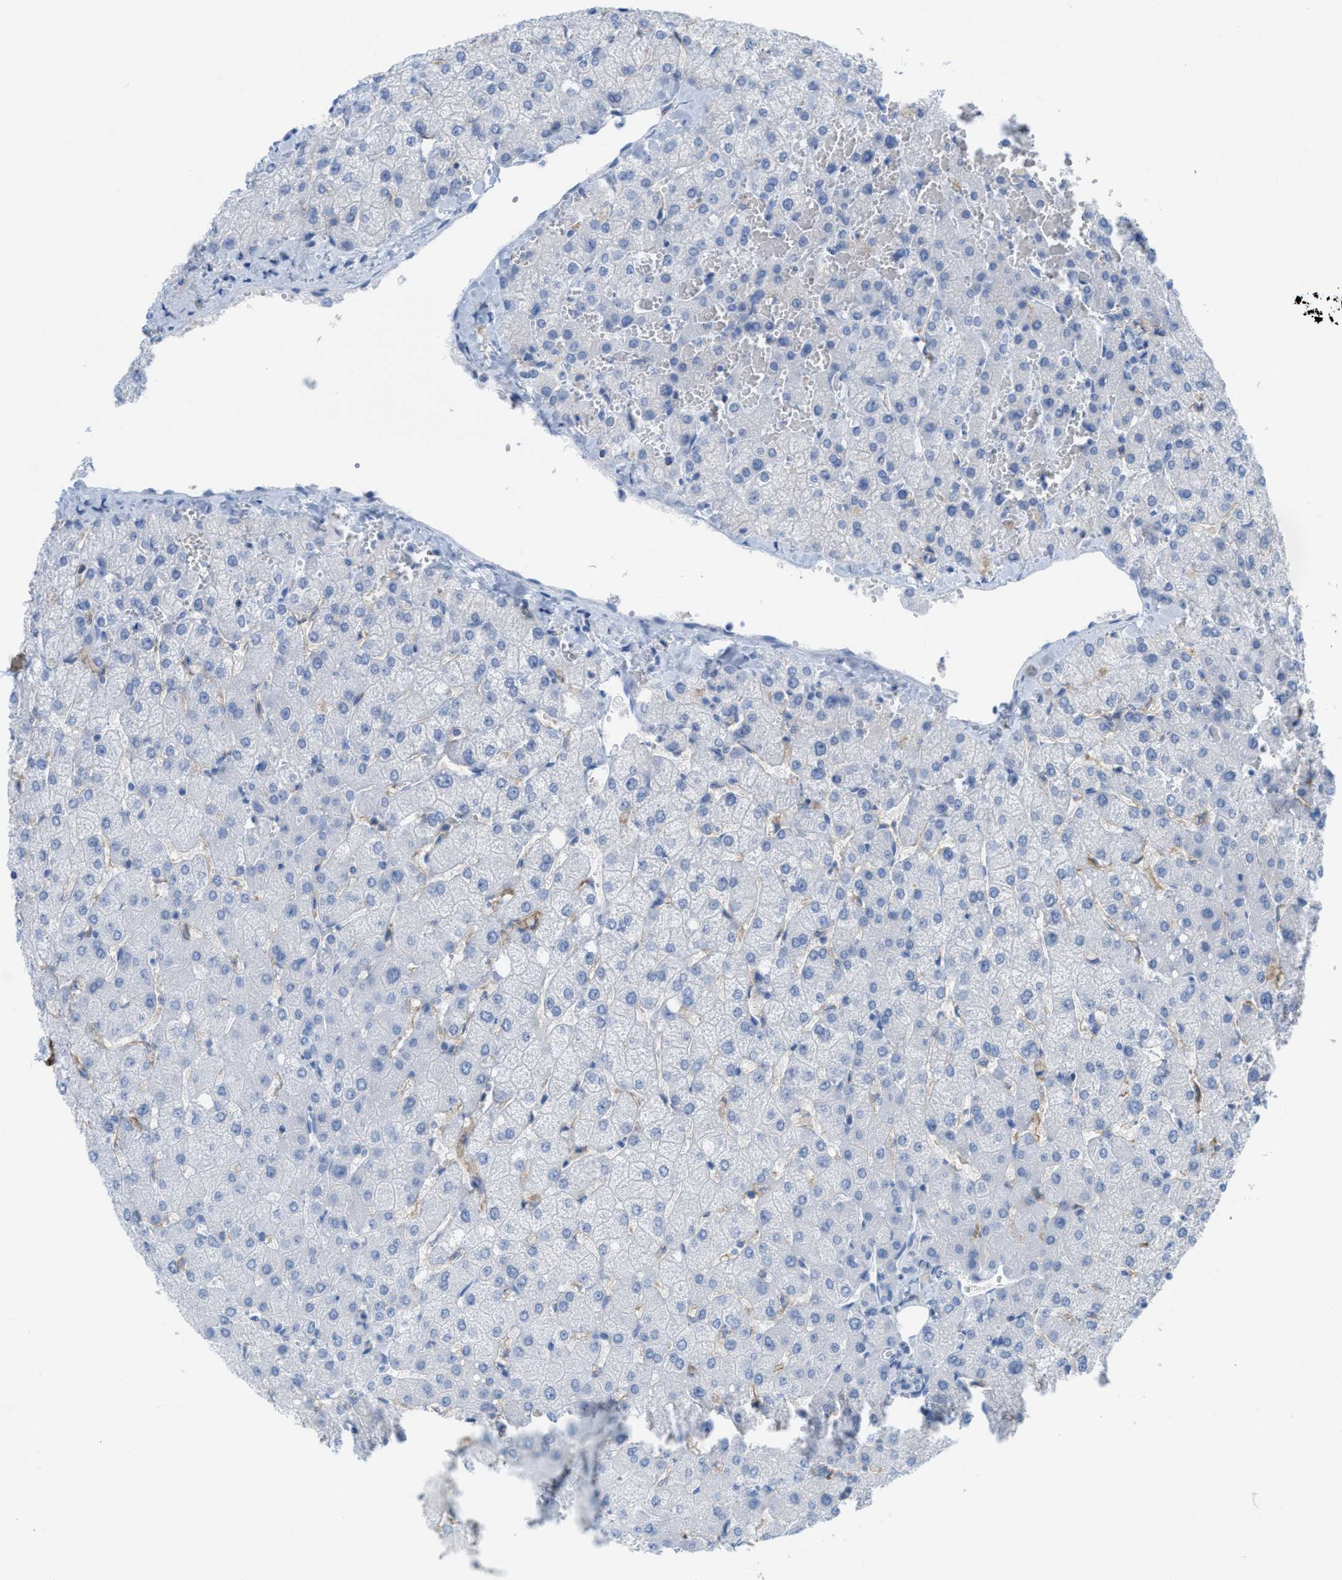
{"staining": {"intensity": "negative", "quantity": "none", "location": "none"}, "tissue": "liver", "cell_type": "Cholangiocytes", "image_type": "normal", "snomed": [{"axis": "morphology", "description": "Normal tissue, NOS"}, {"axis": "topography", "description": "Liver"}], "caption": "Immunohistochemistry (IHC) micrograph of unremarkable liver: human liver stained with DAB (3,3'-diaminobenzidine) reveals no significant protein positivity in cholangiocytes.", "gene": "SLC3A2", "patient": {"sex": "female", "age": 54}}